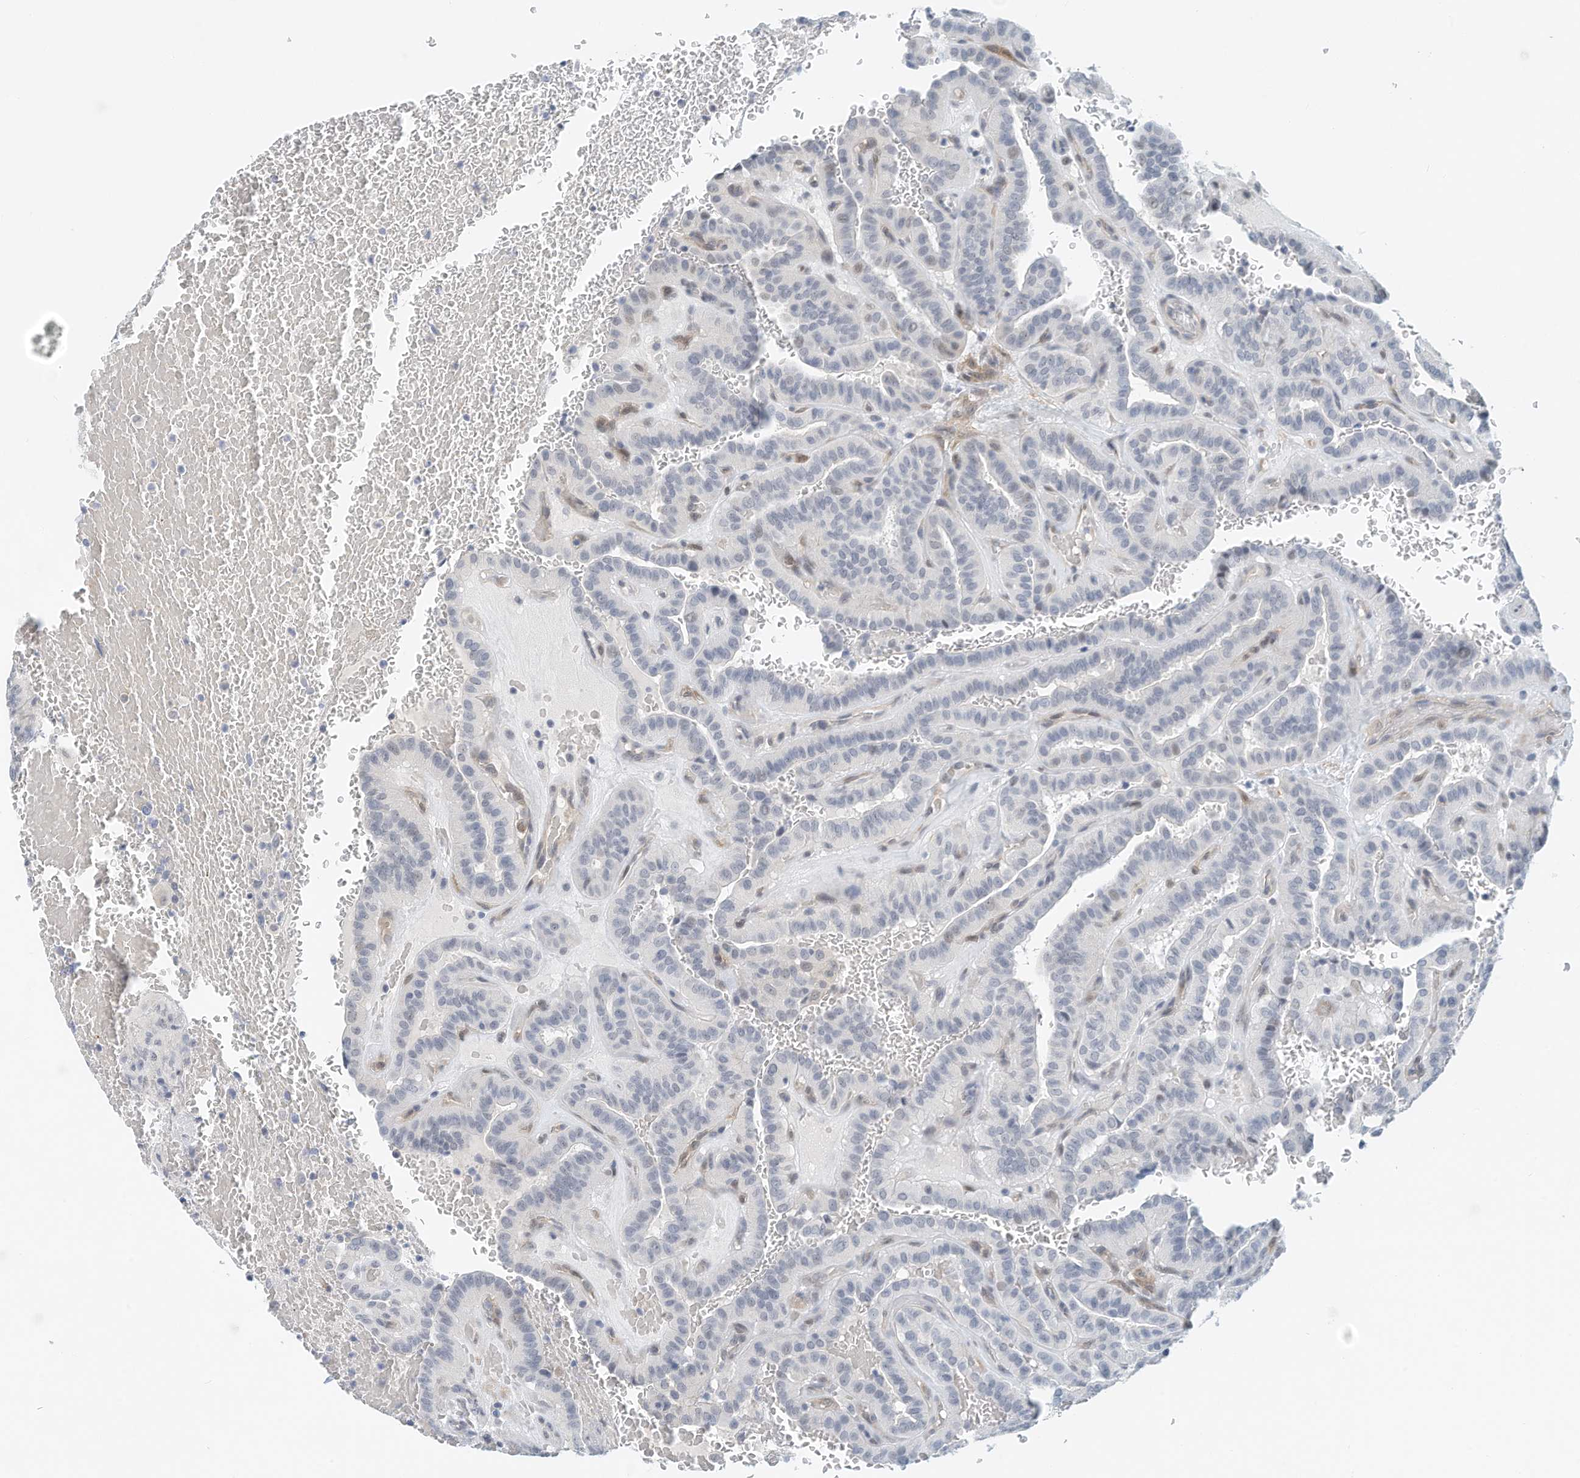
{"staining": {"intensity": "weak", "quantity": "<25%", "location": "nuclear"}, "tissue": "thyroid cancer", "cell_type": "Tumor cells", "image_type": "cancer", "snomed": [{"axis": "morphology", "description": "Papillary adenocarcinoma, NOS"}, {"axis": "topography", "description": "Thyroid gland"}], "caption": "An immunohistochemistry (IHC) micrograph of thyroid cancer (papillary adenocarcinoma) is shown. There is no staining in tumor cells of thyroid cancer (papillary adenocarcinoma).", "gene": "ARHGAP28", "patient": {"sex": "male", "age": 77}}